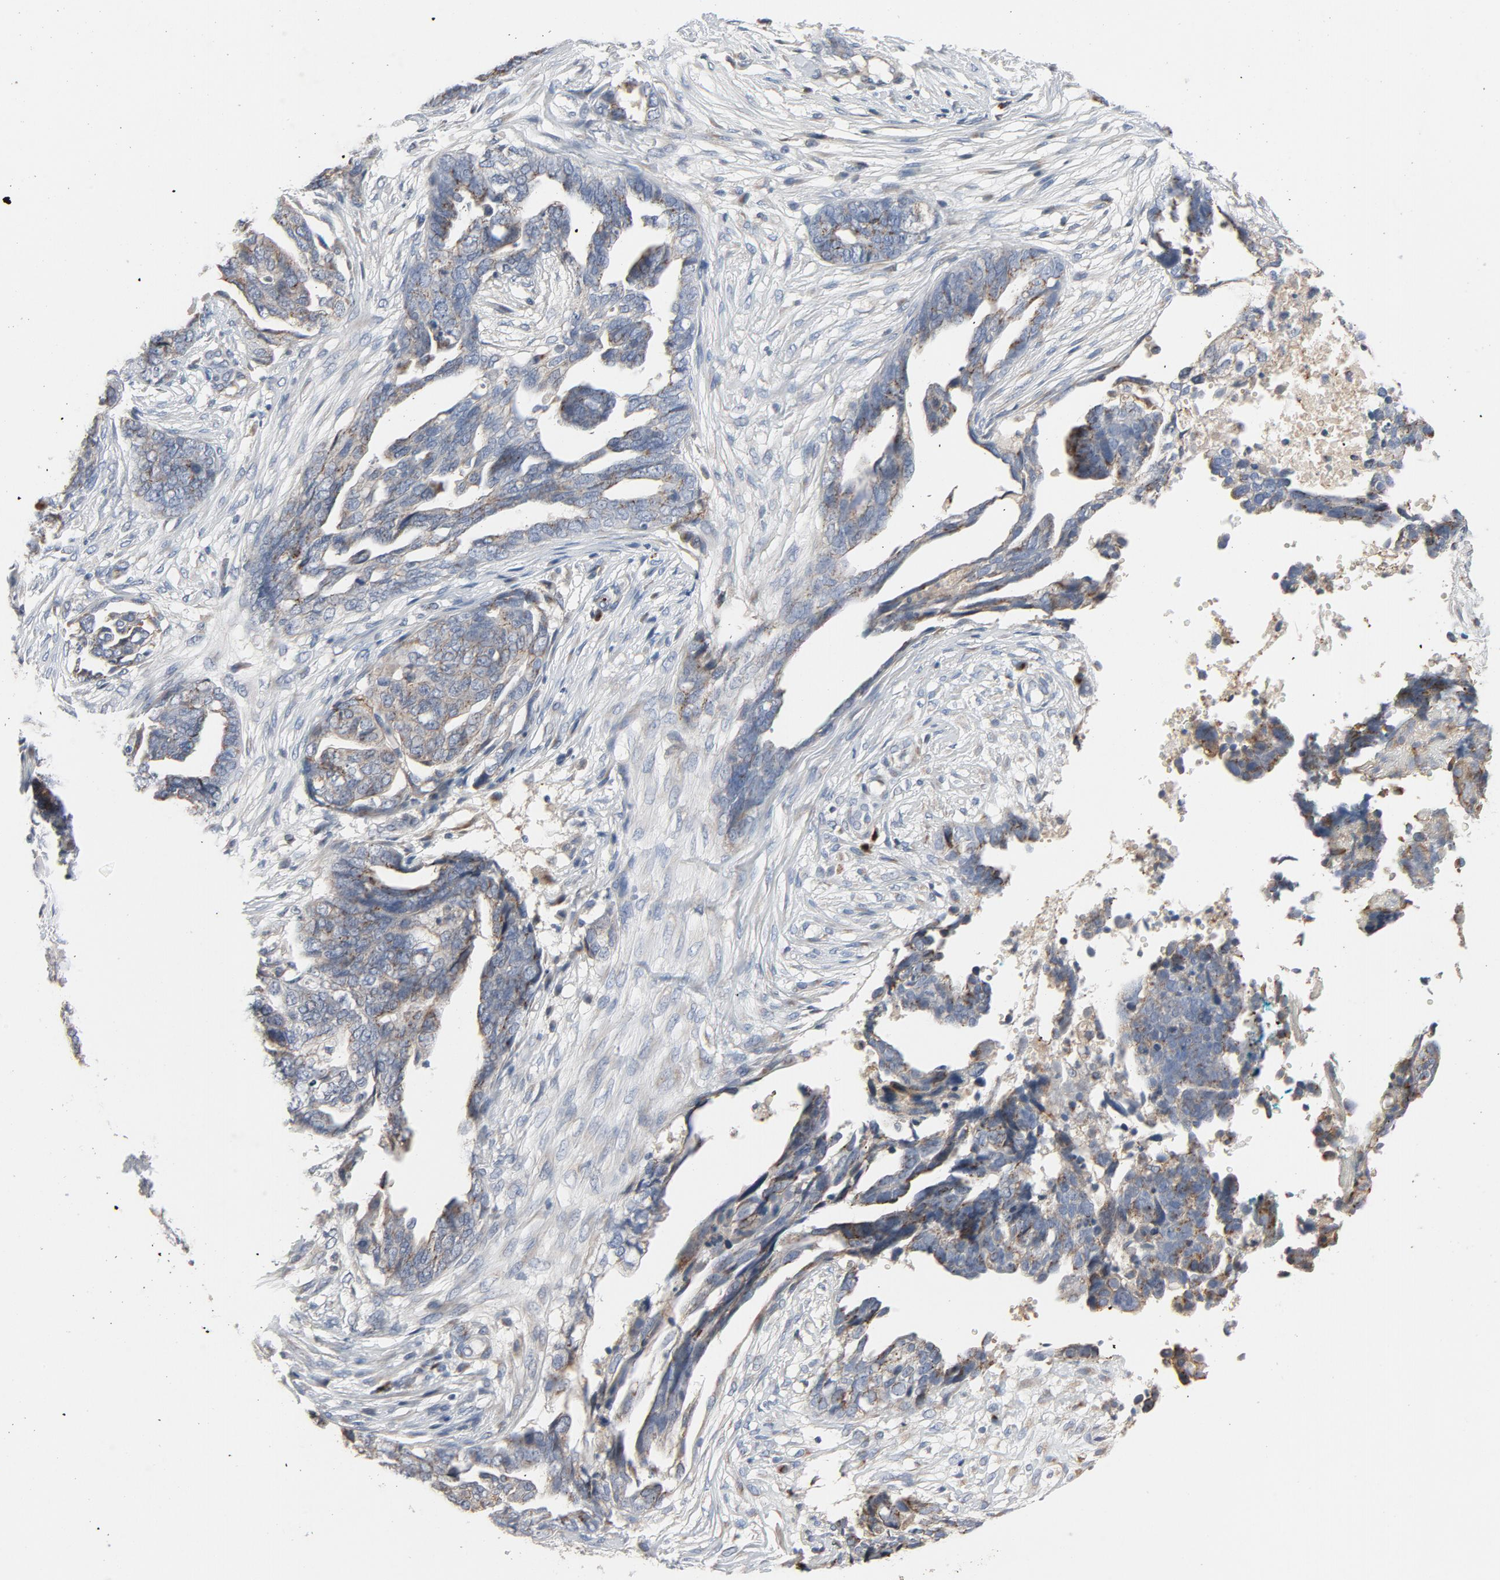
{"staining": {"intensity": "negative", "quantity": "none", "location": "none"}, "tissue": "ovarian cancer", "cell_type": "Tumor cells", "image_type": "cancer", "snomed": [{"axis": "morphology", "description": "Carcinoma, endometroid"}, {"axis": "topography", "description": "Ovary"}], "caption": "A high-resolution photomicrograph shows immunohistochemistry staining of ovarian cancer (endometroid carcinoma), which exhibits no significant positivity in tumor cells.", "gene": "LMAN2", "patient": {"sex": "female", "age": 61}}